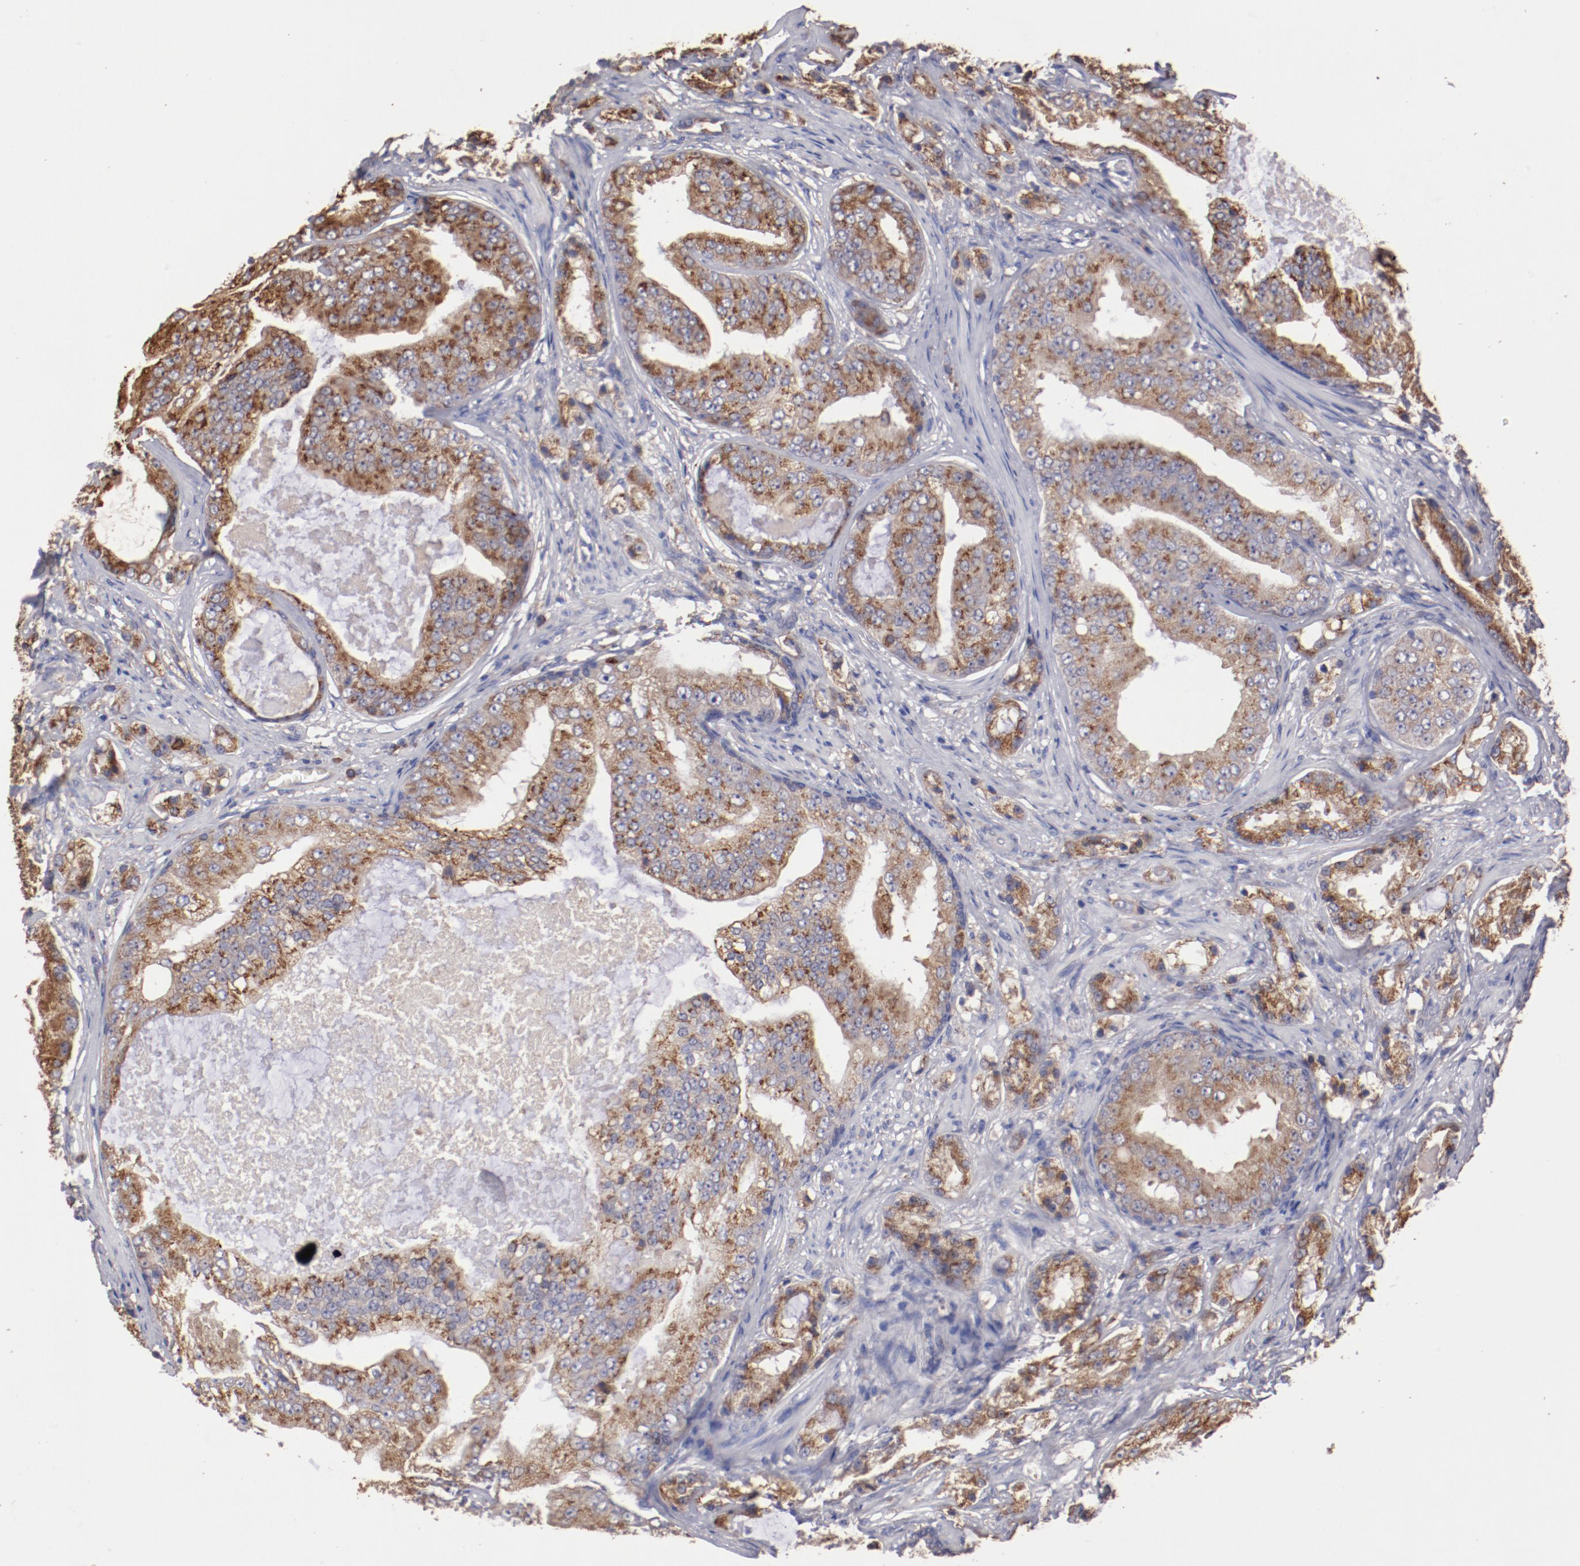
{"staining": {"intensity": "moderate", "quantity": "25%-75%", "location": "cytoplasmic/membranous"}, "tissue": "prostate cancer", "cell_type": "Tumor cells", "image_type": "cancer", "snomed": [{"axis": "morphology", "description": "Adenocarcinoma, High grade"}, {"axis": "topography", "description": "Prostate"}], "caption": "Immunohistochemical staining of human prostate cancer (adenocarcinoma (high-grade)) displays medium levels of moderate cytoplasmic/membranous staining in about 25%-75% of tumor cells. (brown staining indicates protein expression, while blue staining denotes nuclei).", "gene": "NFKBIE", "patient": {"sex": "male", "age": 68}}